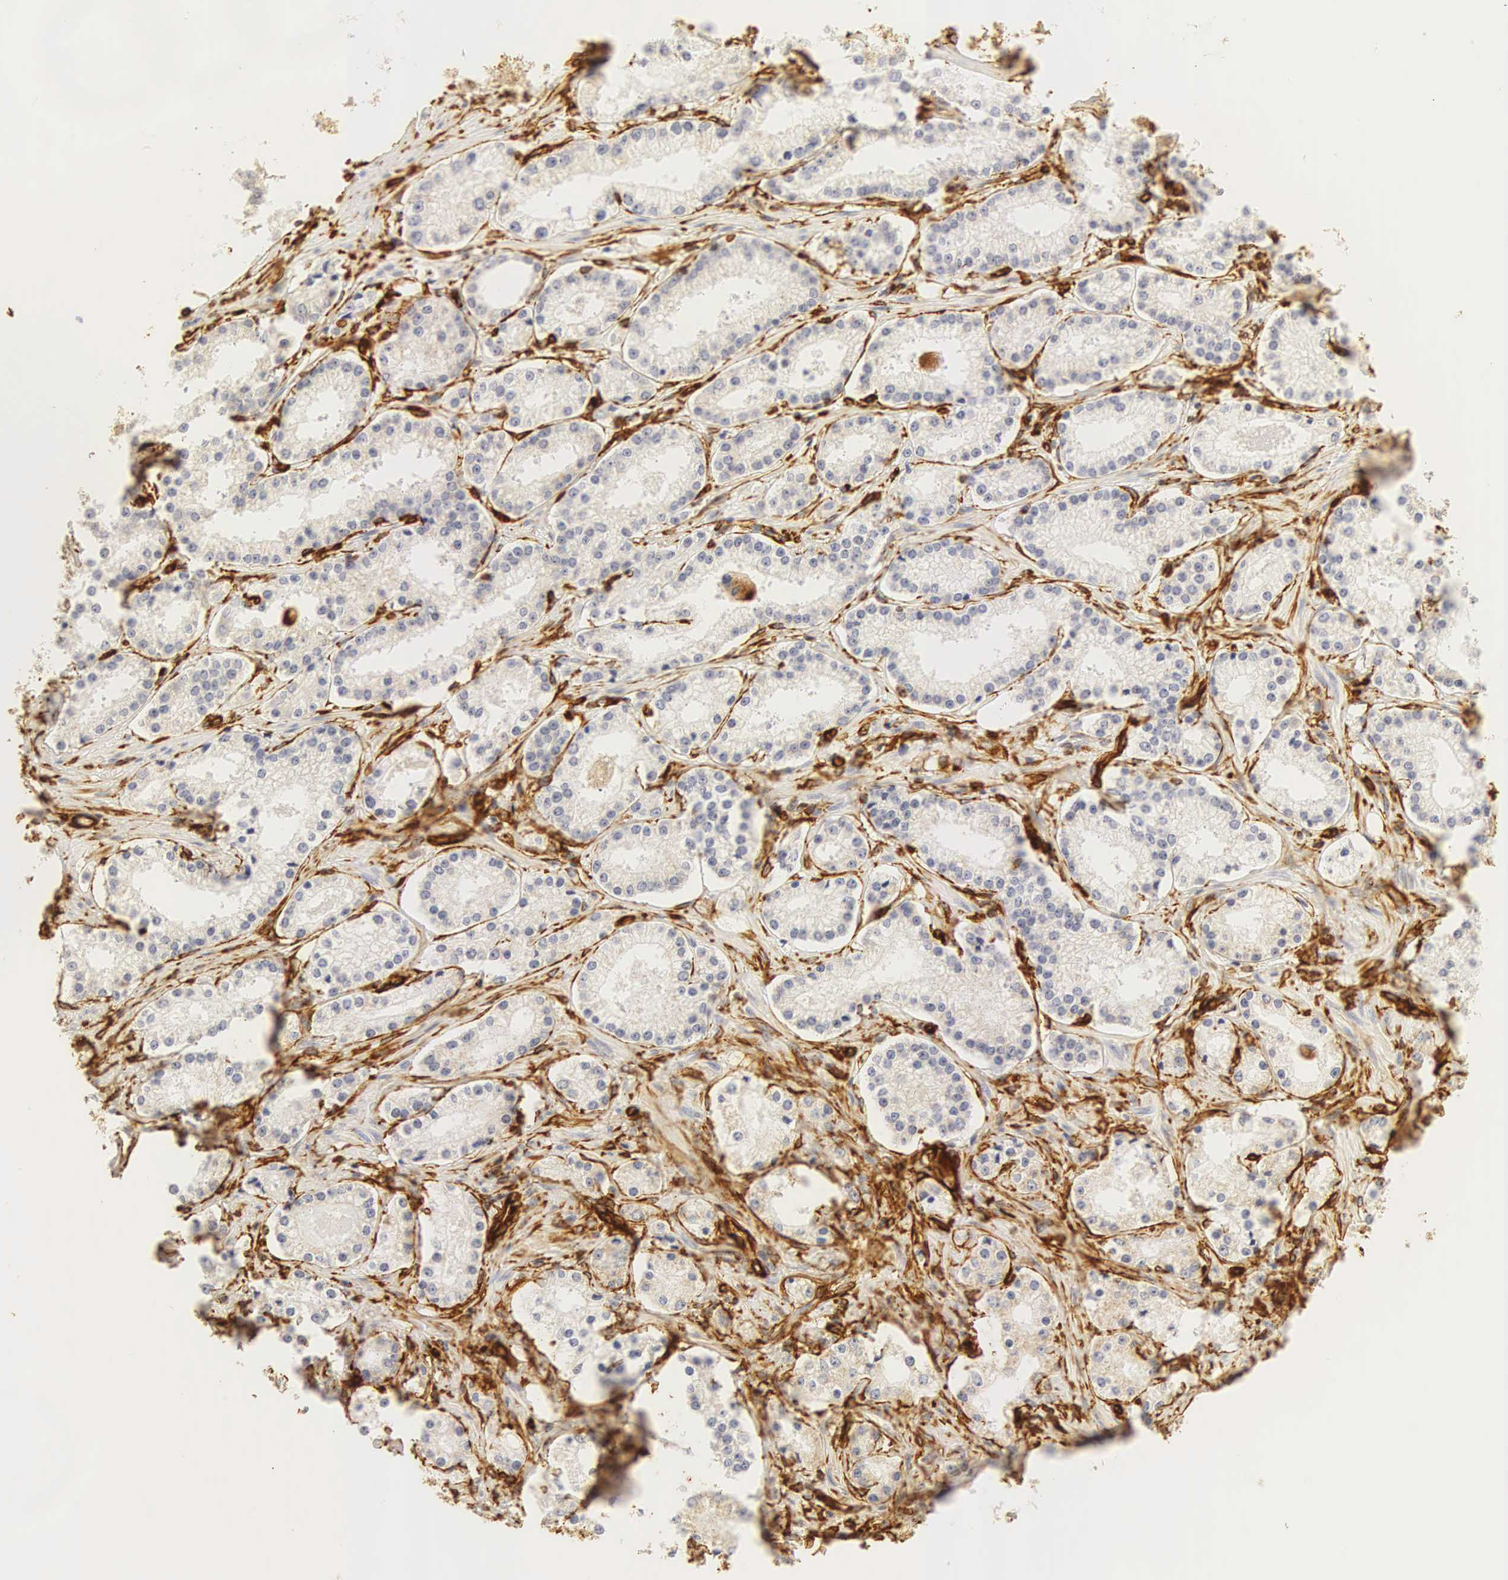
{"staining": {"intensity": "negative", "quantity": "none", "location": "none"}, "tissue": "prostate cancer", "cell_type": "Tumor cells", "image_type": "cancer", "snomed": [{"axis": "morphology", "description": "Adenocarcinoma, Medium grade"}, {"axis": "topography", "description": "Prostate"}], "caption": "This is a histopathology image of IHC staining of medium-grade adenocarcinoma (prostate), which shows no positivity in tumor cells.", "gene": "VIM", "patient": {"sex": "male", "age": 73}}